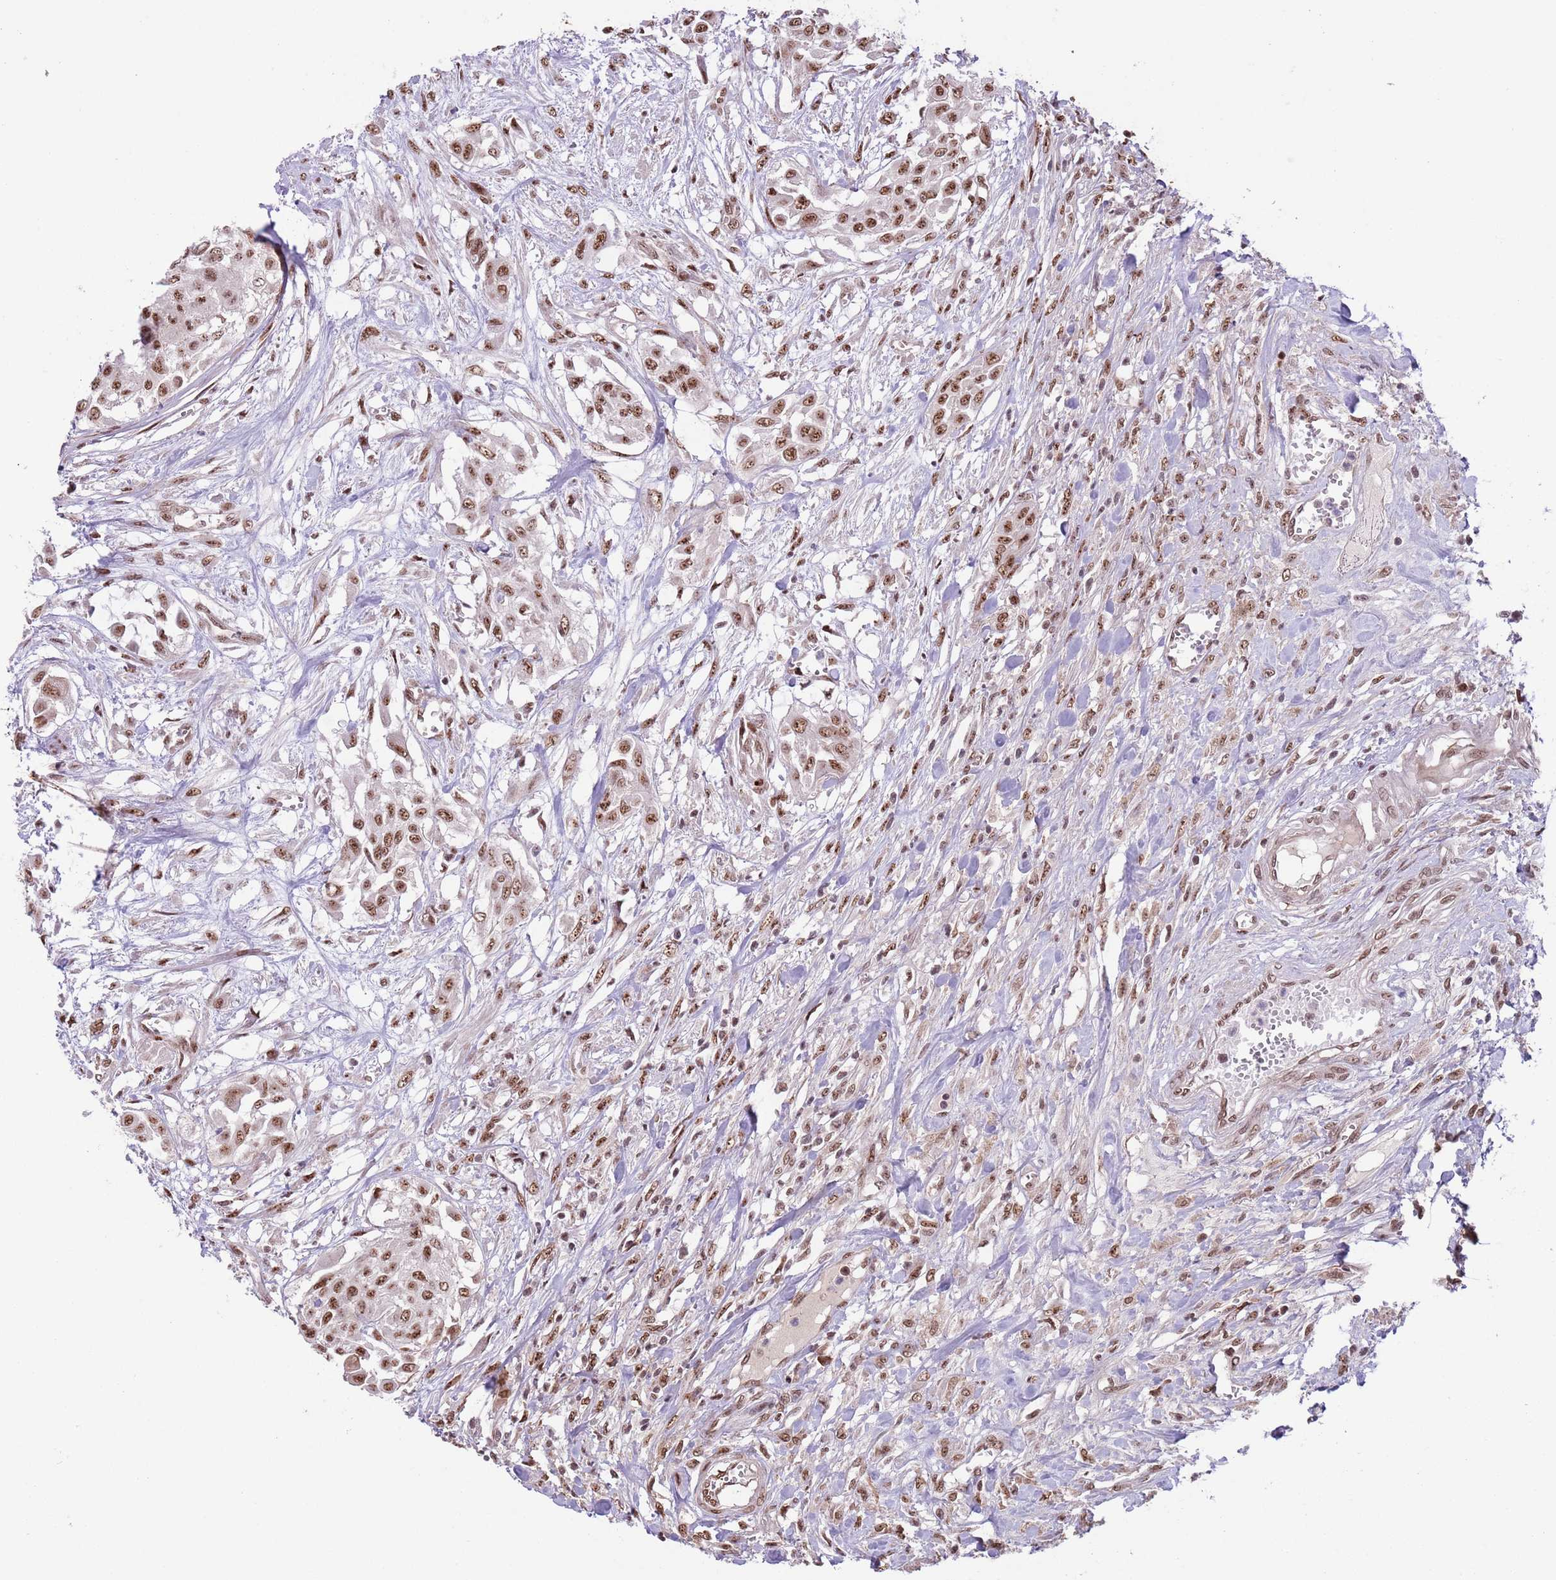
{"staining": {"intensity": "moderate", "quantity": ">75%", "location": "nuclear"}, "tissue": "urothelial cancer", "cell_type": "Tumor cells", "image_type": "cancer", "snomed": [{"axis": "morphology", "description": "Urothelial carcinoma, High grade"}, {"axis": "topography", "description": "Urinary bladder"}], "caption": "Urothelial cancer tissue displays moderate nuclear staining in about >75% of tumor cells (DAB IHC, brown staining for protein, blue staining for nuclei).", "gene": "SIPA1L3", "patient": {"sex": "male", "age": 57}}